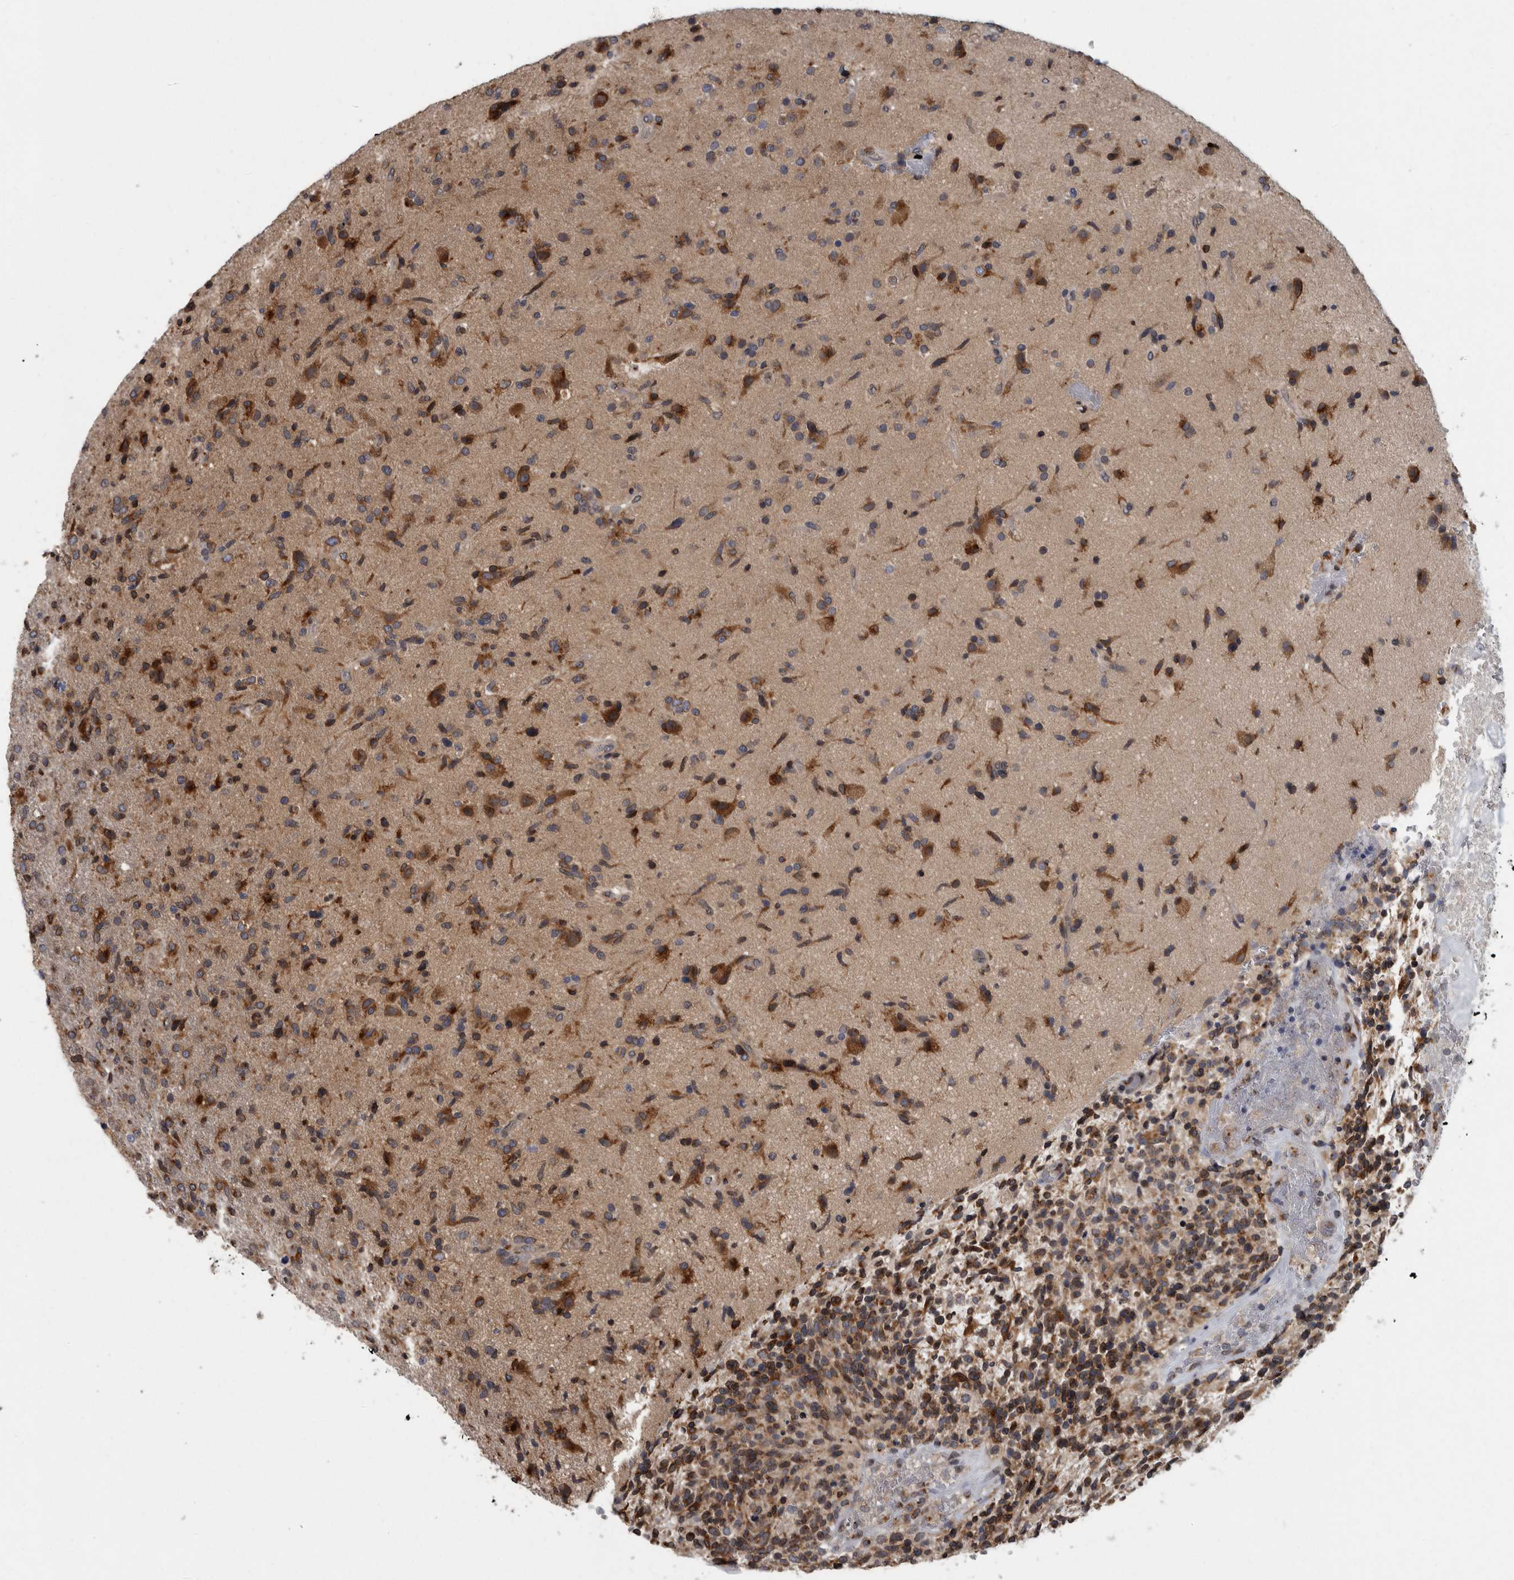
{"staining": {"intensity": "strong", "quantity": "25%-75%", "location": "cytoplasmic/membranous"}, "tissue": "glioma", "cell_type": "Tumor cells", "image_type": "cancer", "snomed": [{"axis": "morphology", "description": "Glioma, malignant, High grade"}, {"axis": "topography", "description": "Brain"}], "caption": "Immunohistochemical staining of glioma reveals strong cytoplasmic/membranous protein positivity in about 25%-75% of tumor cells.", "gene": "LMAN2L", "patient": {"sex": "male", "age": 72}}